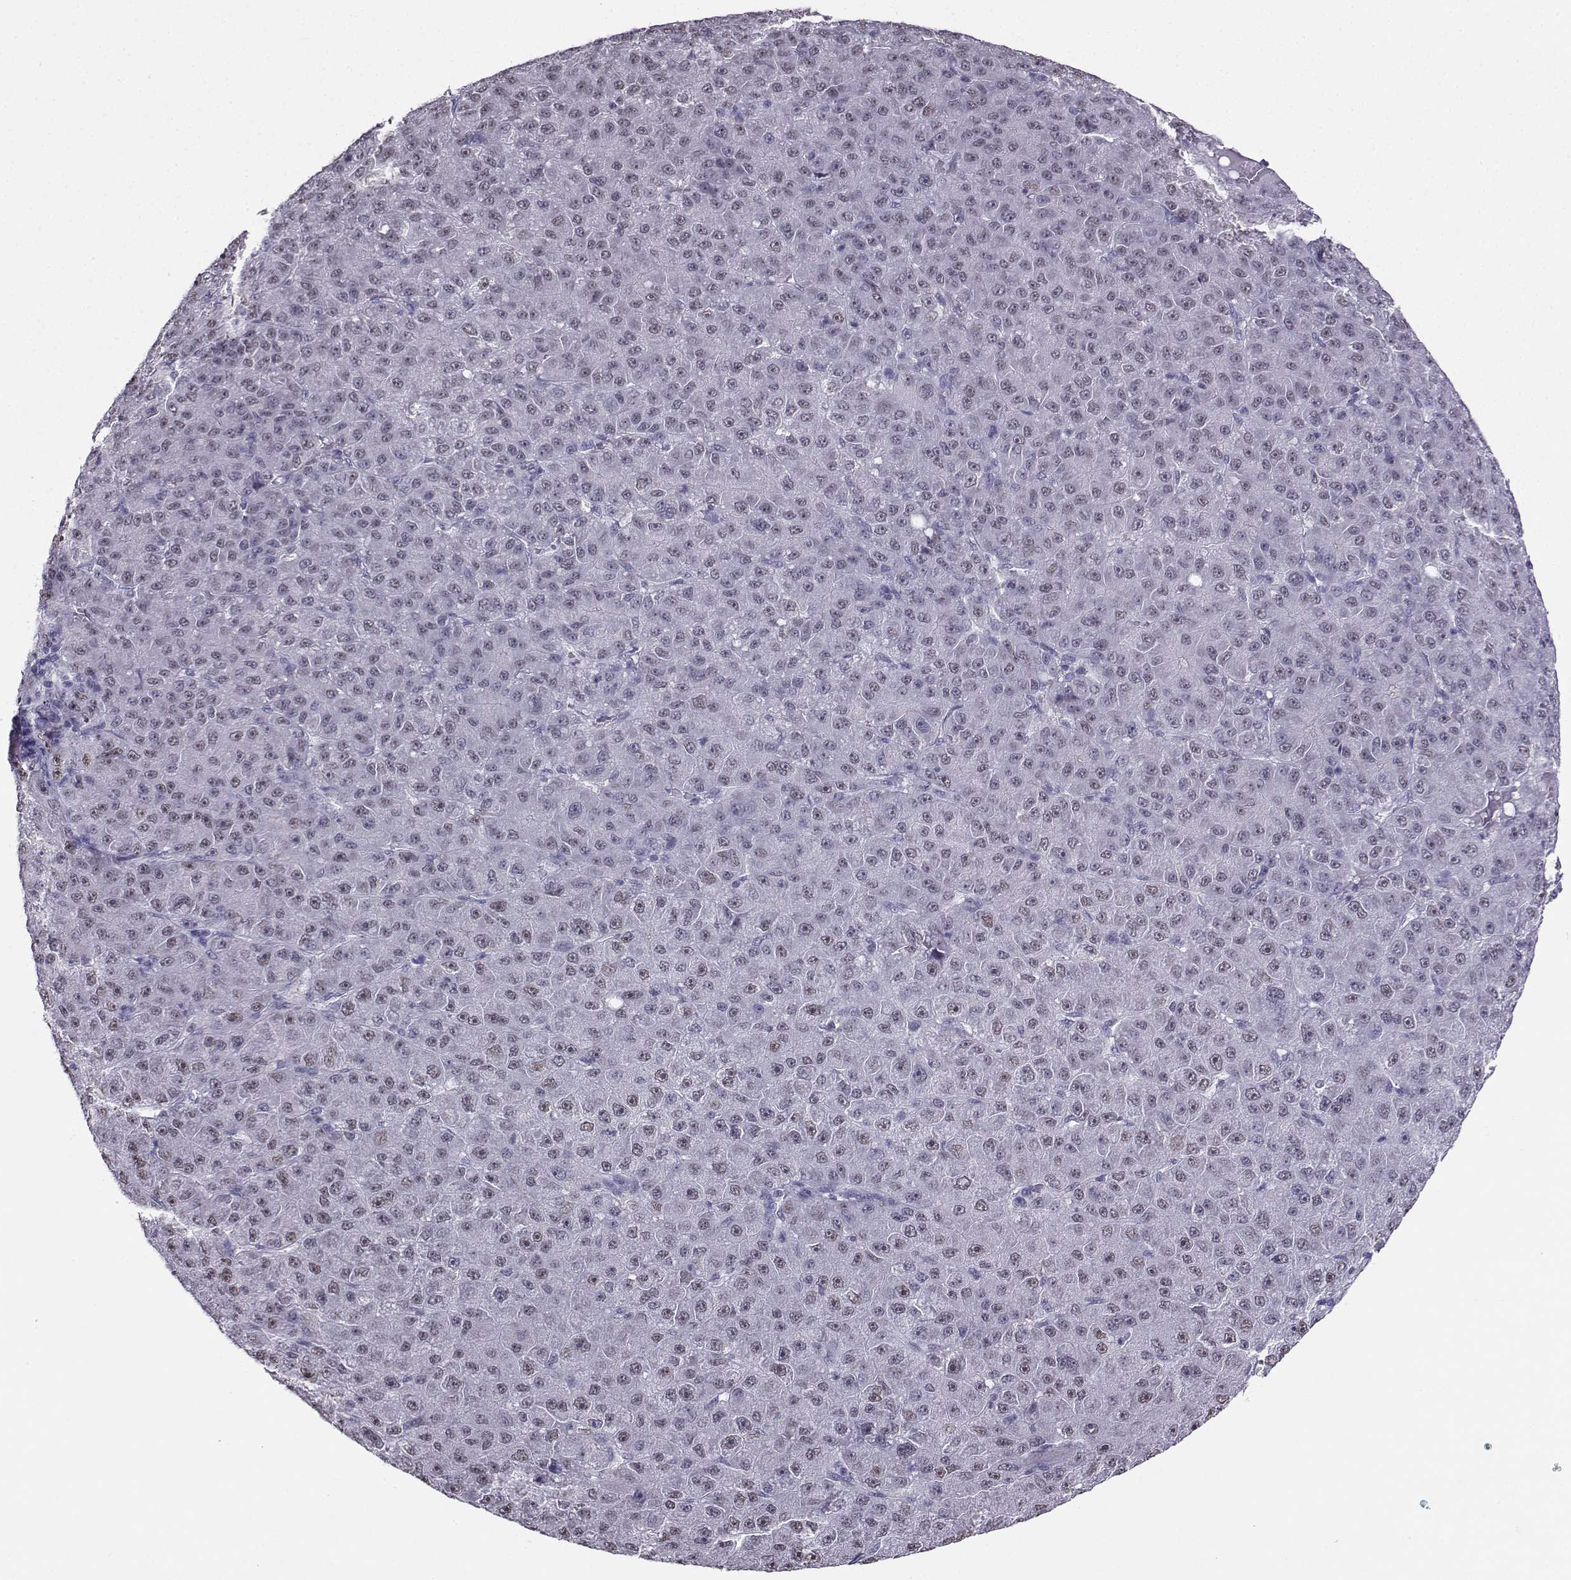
{"staining": {"intensity": "negative", "quantity": "none", "location": "none"}, "tissue": "liver cancer", "cell_type": "Tumor cells", "image_type": "cancer", "snomed": [{"axis": "morphology", "description": "Carcinoma, Hepatocellular, NOS"}, {"axis": "topography", "description": "Liver"}], "caption": "Histopathology image shows no protein staining in tumor cells of liver cancer (hepatocellular carcinoma) tissue. Nuclei are stained in blue.", "gene": "TEDC2", "patient": {"sex": "male", "age": 67}}